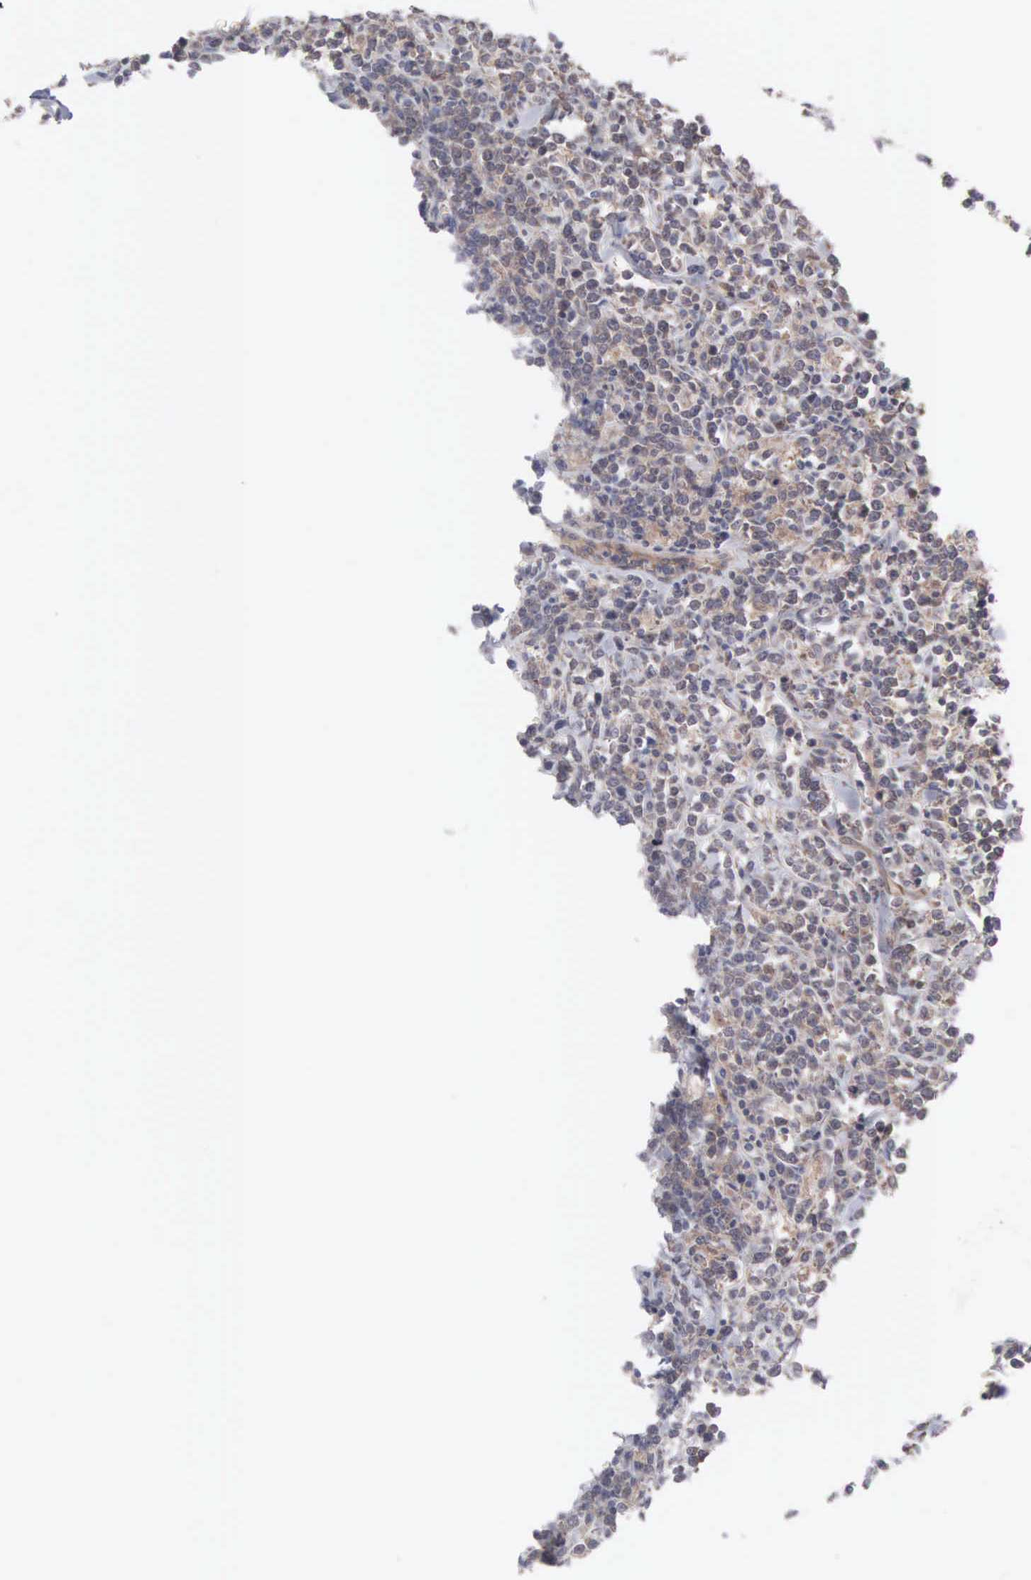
{"staining": {"intensity": "weak", "quantity": "25%-75%", "location": "cytoplasmic/membranous"}, "tissue": "lymphoma", "cell_type": "Tumor cells", "image_type": "cancer", "snomed": [{"axis": "morphology", "description": "Malignant lymphoma, non-Hodgkin's type, High grade"}, {"axis": "topography", "description": "Small intestine"}, {"axis": "topography", "description": "Colon"}], "caption": "High-grade malignant lymphoma, non-Hodgkin's type tissue reveals weak cytoplasmic/membranous staining in approximately 25%-75% of tumor cells", "gene": "INF2", "patient": {"sex": "male", "age": 8}}